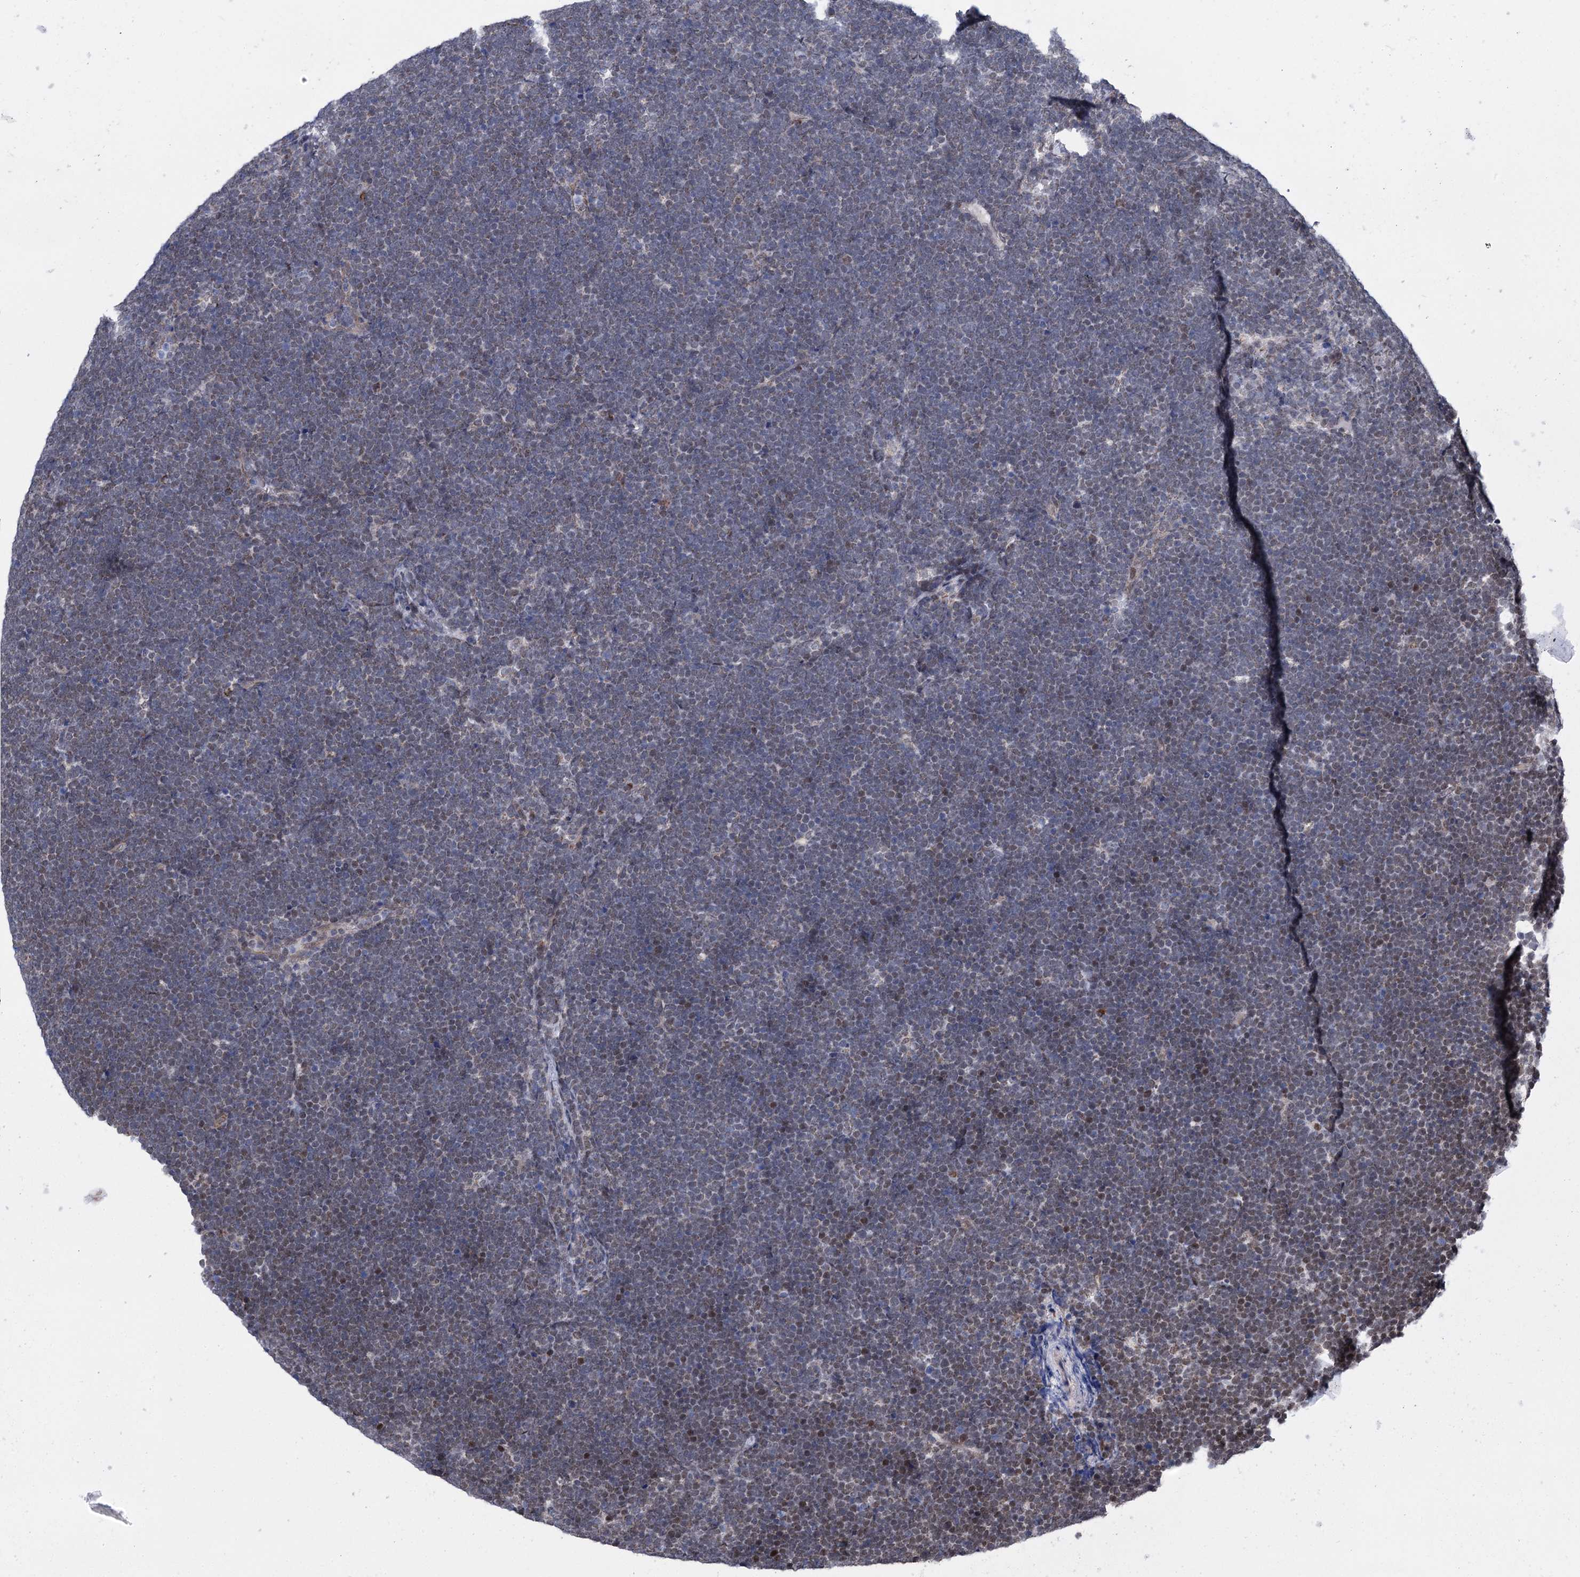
{"staining": {"intensity": "negative", "quantity": "none", "location": "none"}, "tissue": "lymphoma", "cell_type": "Tumor cells", "image_type": "cancer", "snomed": [{"axis": "morphology", "description": "Malignant lymphoma, non-Hodgkin's type, High grade"}, {"axis": "topography", "description": "Lymph node"}], "caption": "Immunohistochemistry photomicrograph of neoplastic tissue: human lymphoma stained with DAB (3,3'-diaminobenzidine) displays no significant protein positivity in tumor cells.", "gene": "MORN3", "patient": {"sex": "male", "age": 13}}